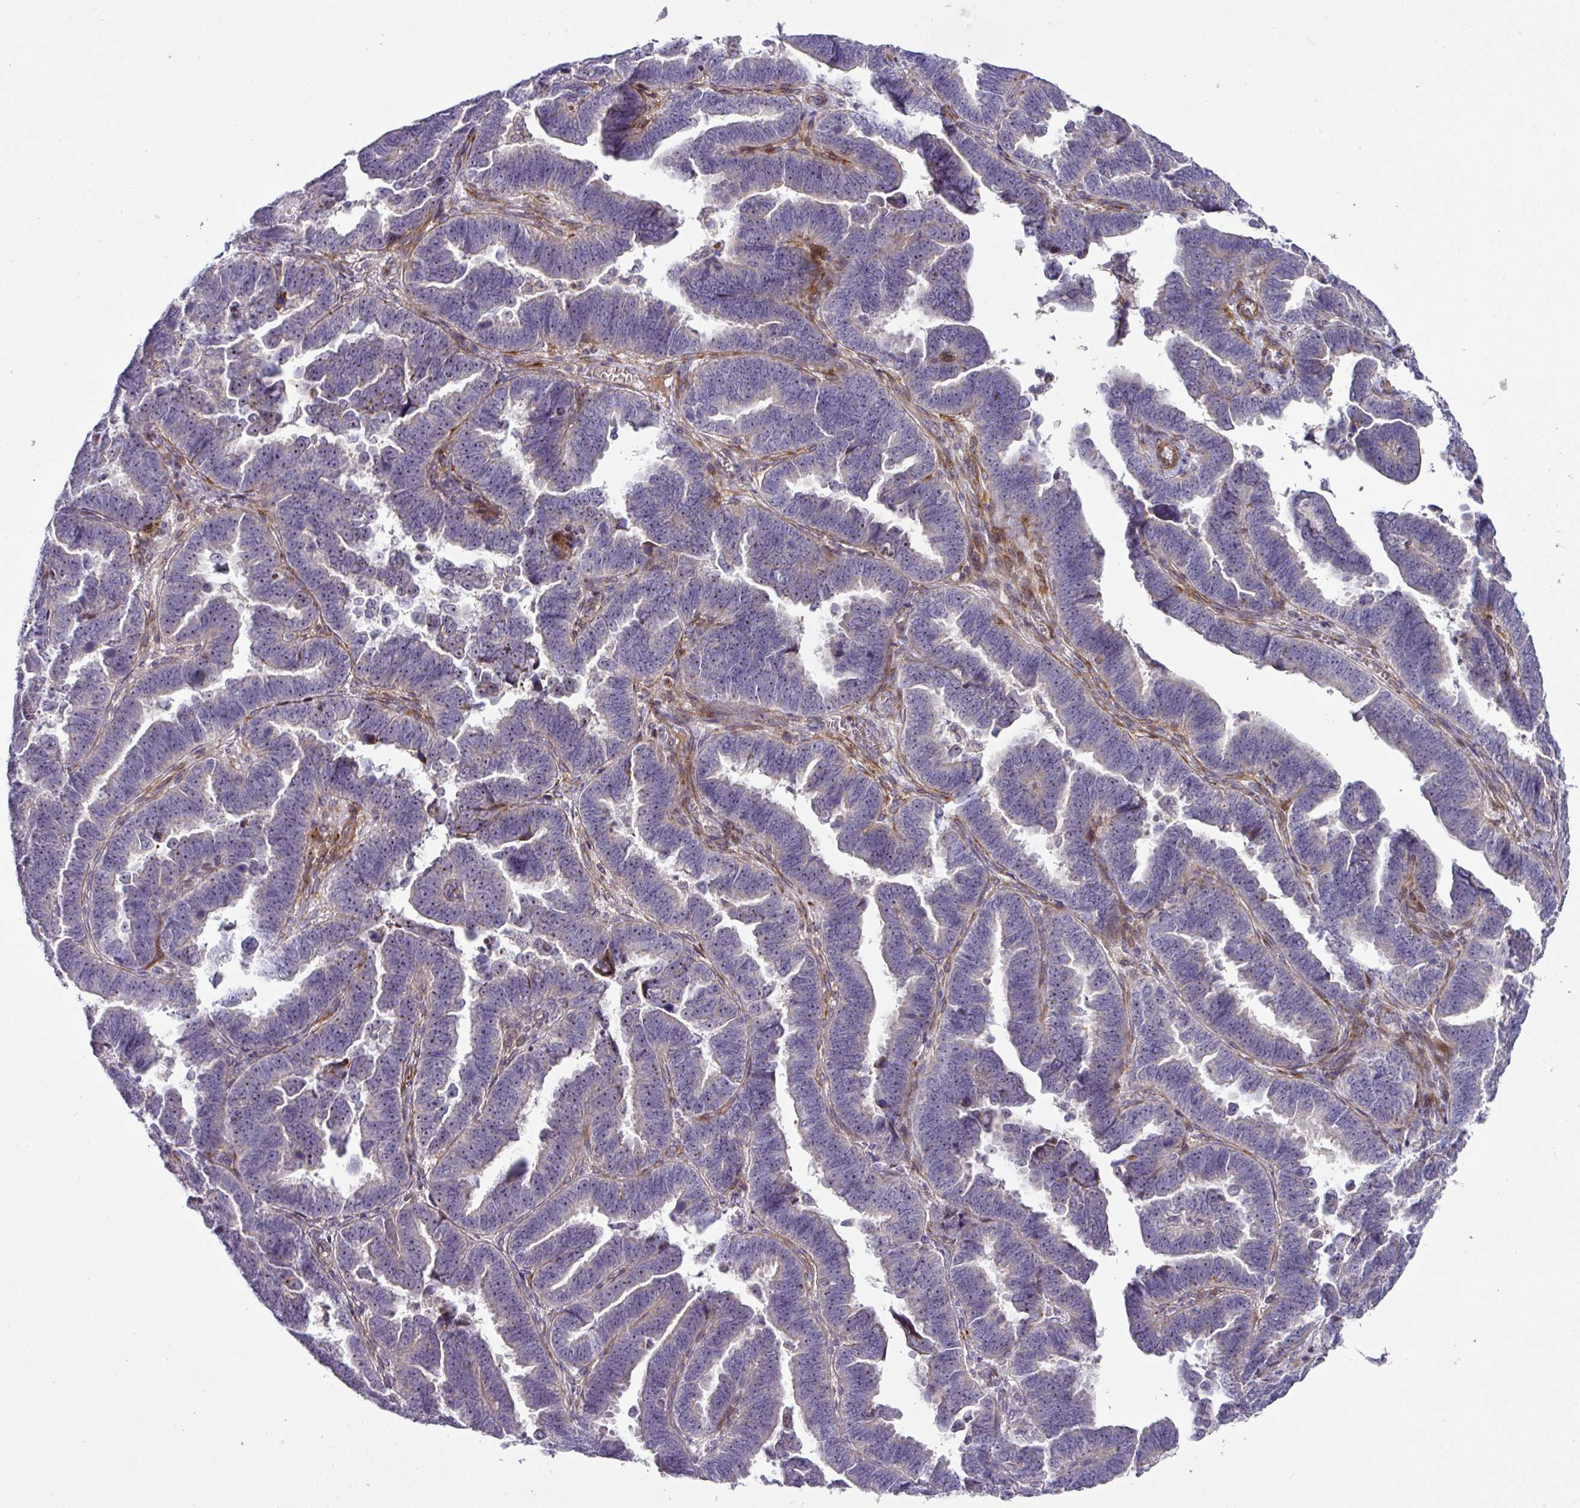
{"staining": {"intensity": "negative", "quantity": "none", "location": "none"}, "tissue": "endometrial cancer", "cell_type": "Tumor cells", "image_type": "cancer", "snomed": [{"axis": "morphology", "description": "Adenocarcinoma, NOS"}, {"axis": "topography", "description": "Endometrium"}], "caption": "Human endometrial cancer stained for a protein using IHC exhibits no expression in tumor cells.", "gene": "ATP6V1F", "patient": {"sex": "female", "age": 75}}